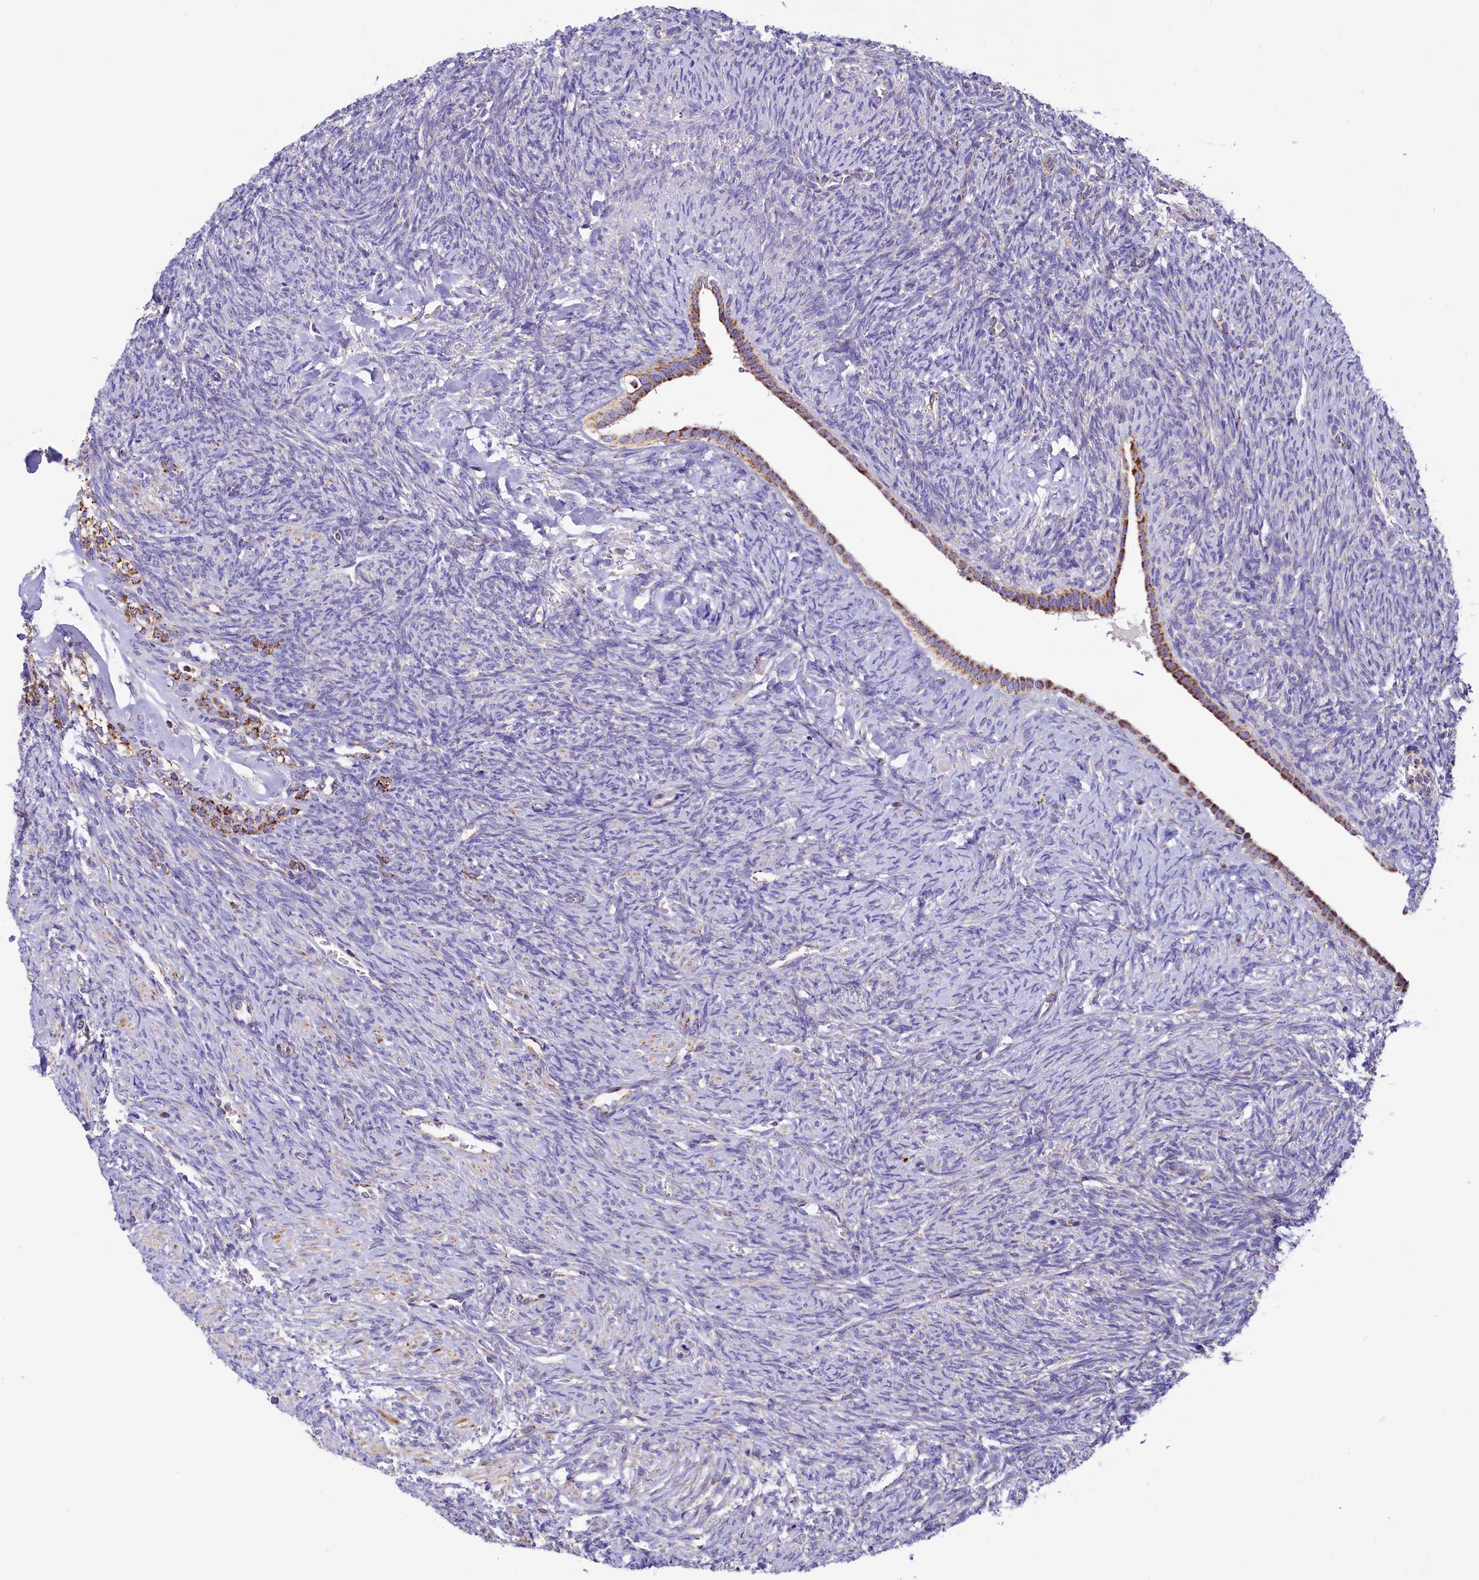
{"staining": {"intensity": "negative", "quantity": "none", "location": "none"}, "tissue": "ovary", "cell_type": "Ovarian stroma cells", "image_type": "normal", "snomed": [{"axis": "morphology", "description": "Normal tissue, NOS"}, {"axis": "topography", "description": "Ovary"}], "caption": "This is an immunohistochemistry (IHC) histopathology image of benign ovary. There is no positivity in ovarian stroma cells.", "gene": "IDH3A", "patient": {"sex": "female", "age": 41}}